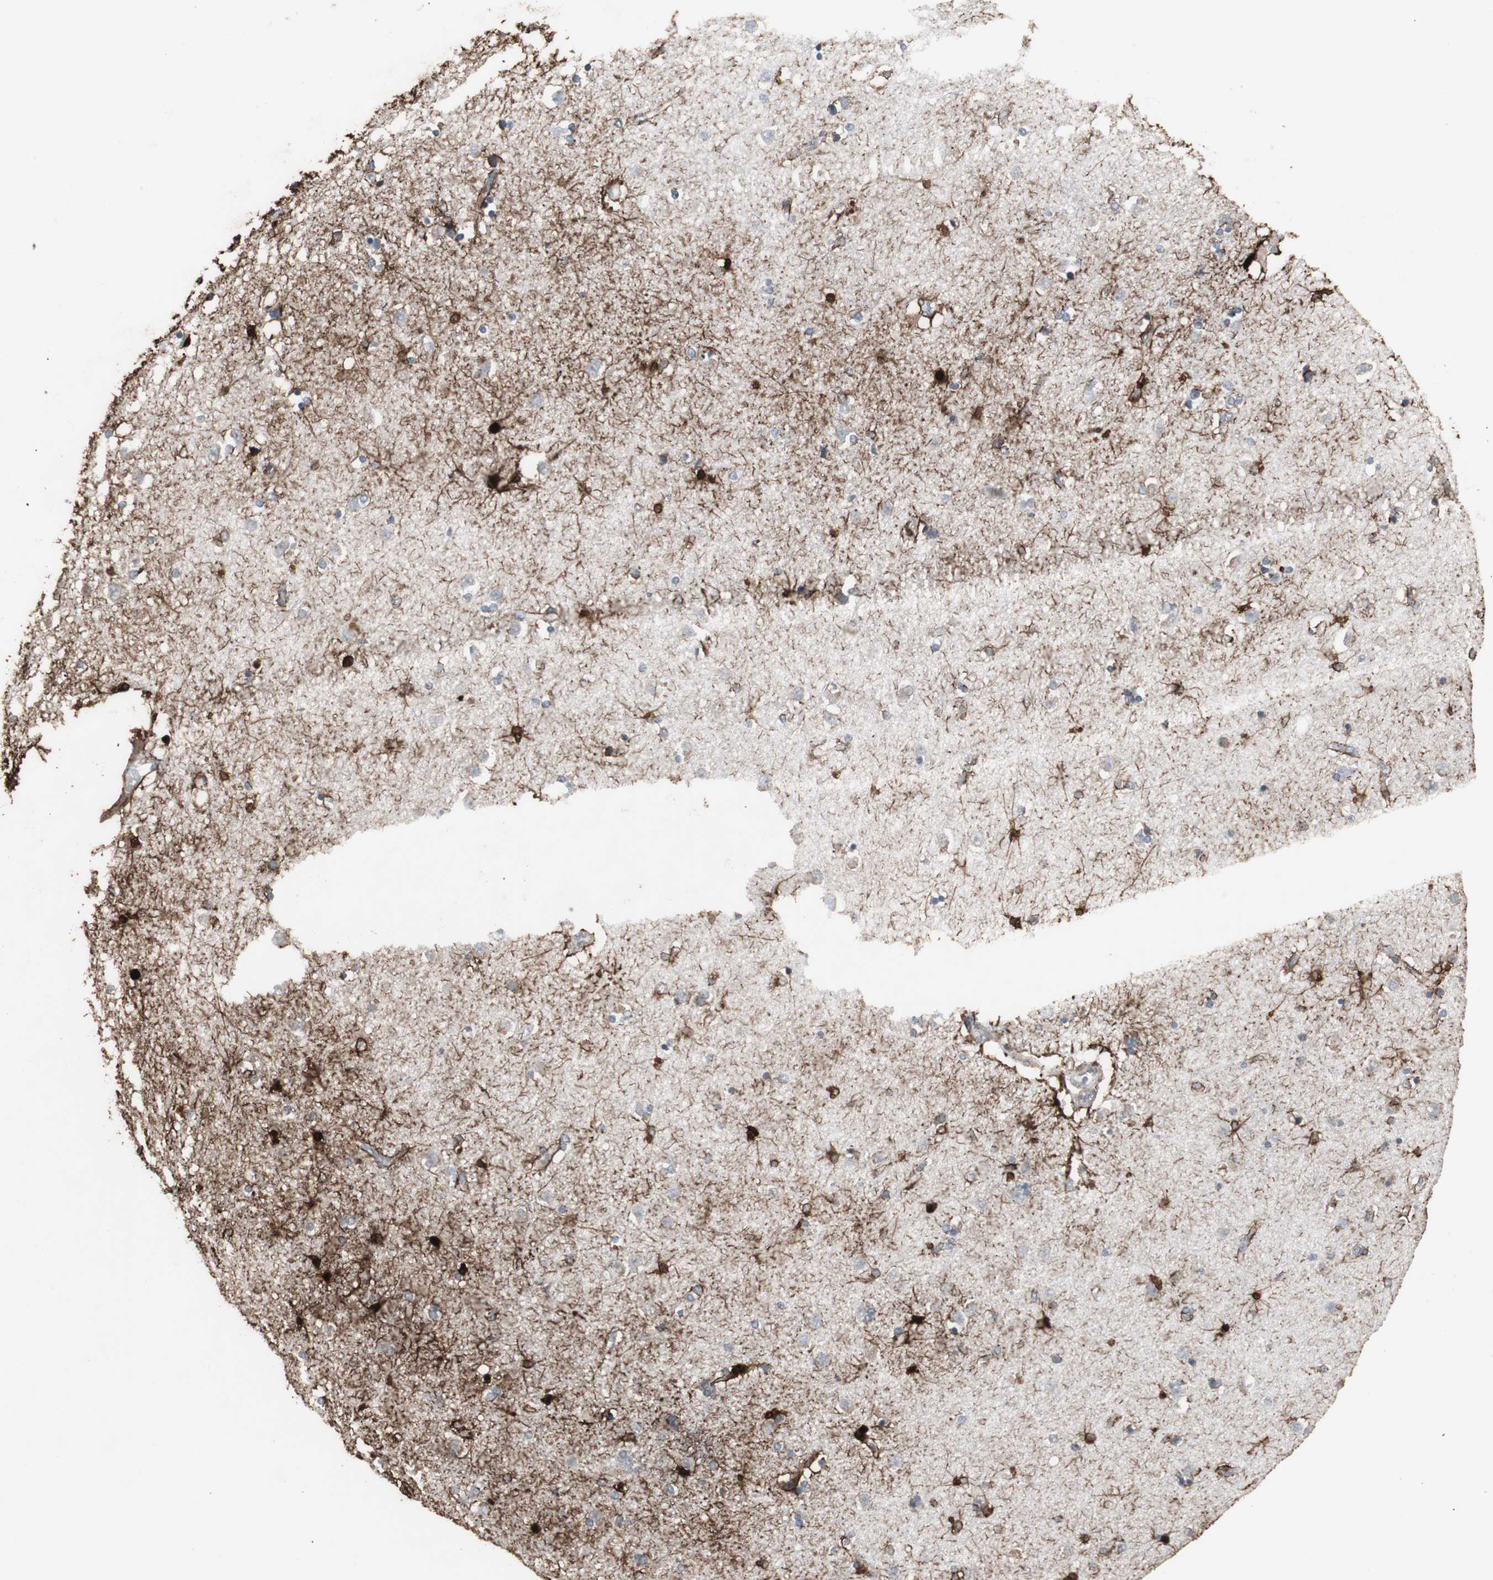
{"staining": {"intensity": "strong", "quantity": "25%-75%", "location": "cytoplasmic/membranous,nuclear"}, "tissue": "caudate", "cell_type": "Glial cells", "image_type": "normal", "snomed": [{"axis": "morphology", "description": "Normal tissue, NOS"}, {"axis": "topography", "description": "Lateral ventricle wall"}], "caption": "The micrograph reveals immunohistochemical staining of unremarkable caudate. There is strong cytoplasmic/membranous,nuclear expression is identified in approximately 25%-75% of glial cells.", "gene": "GBA1", "patient": {"sex": "female", "age": 54}}